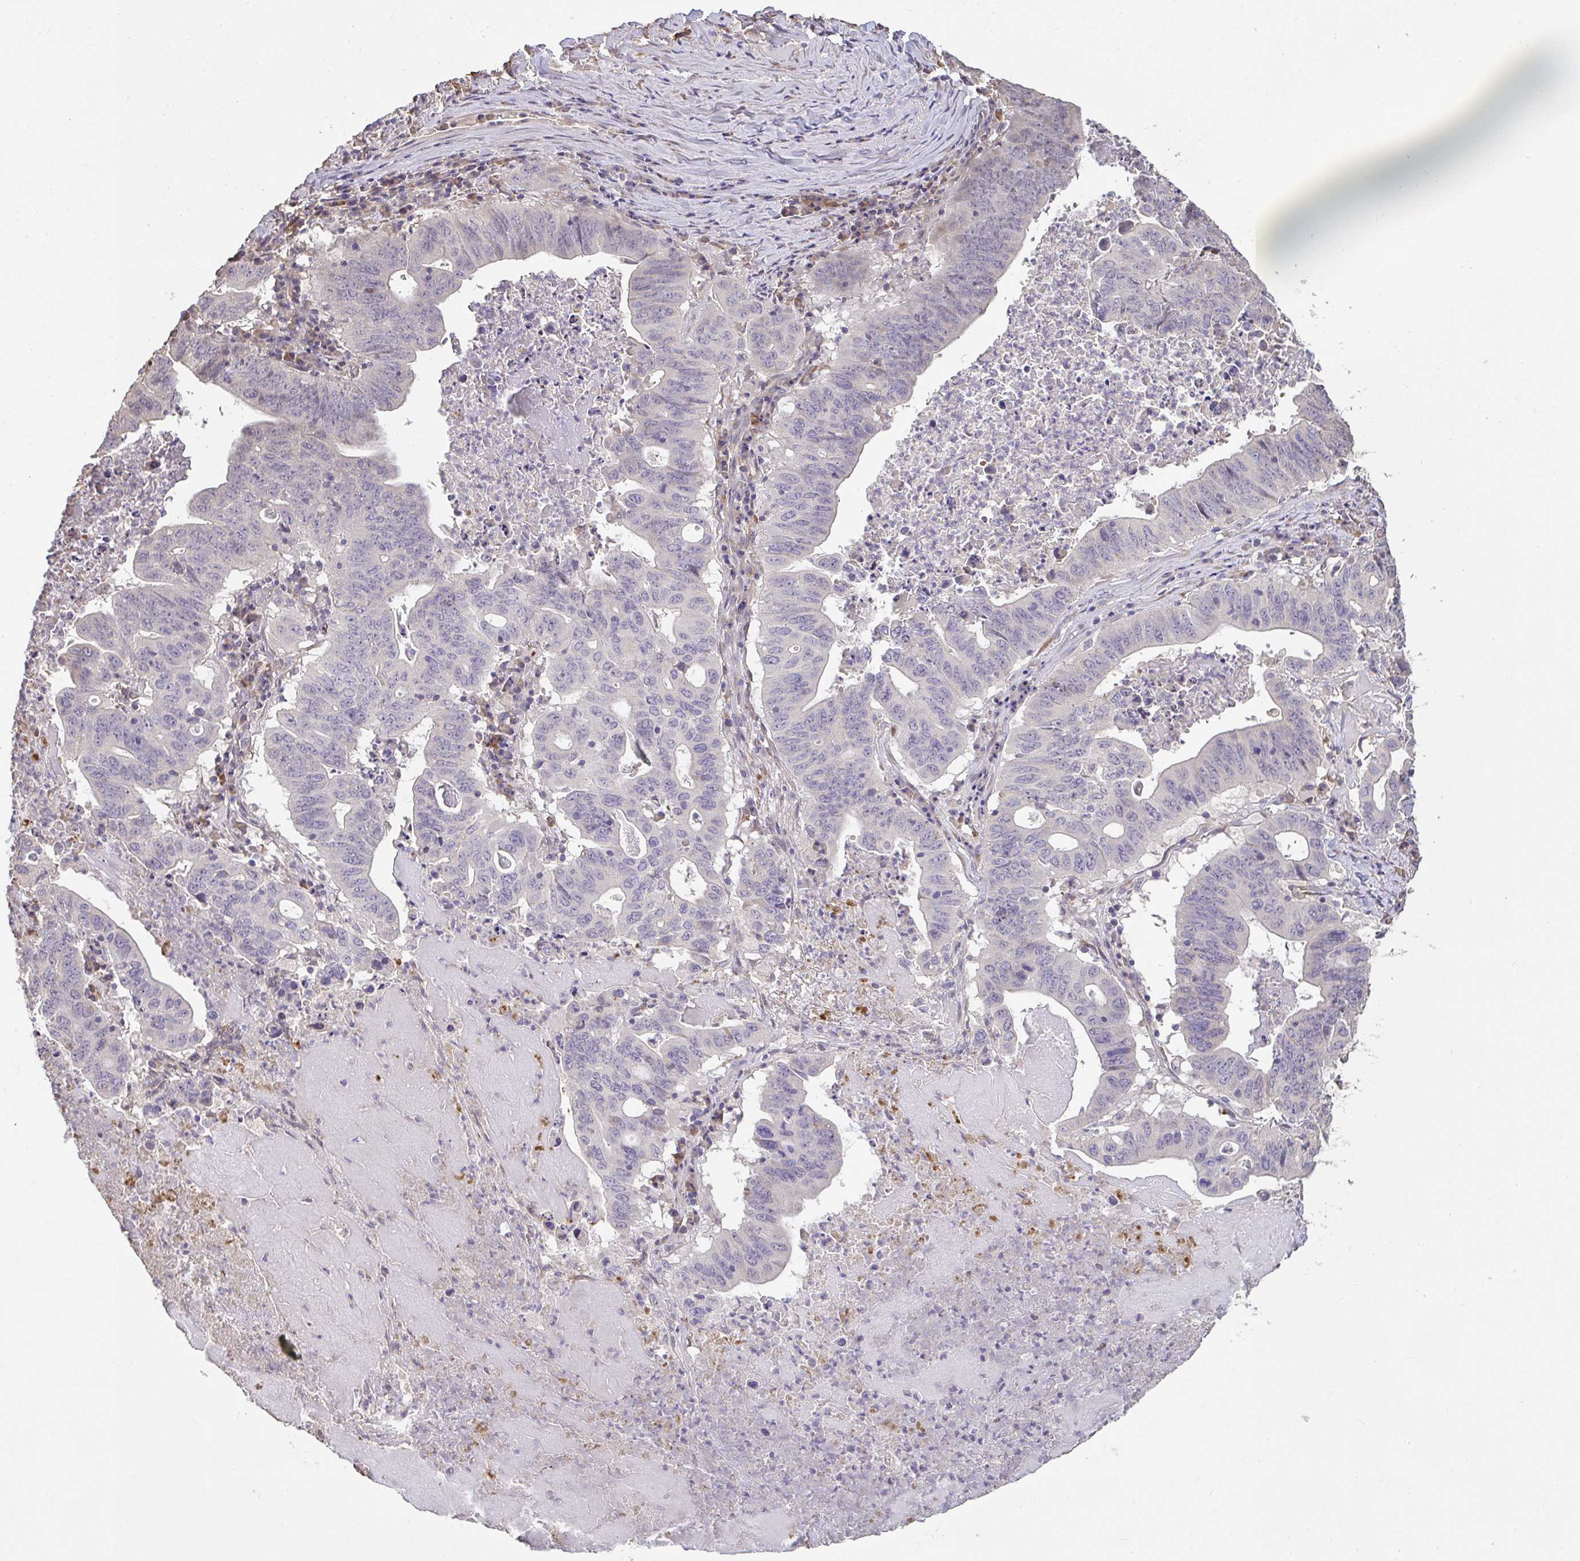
{"staining": {"intensity": "negative", "quantity": "none", "location": "none"}, "tissue": "lung cancer", "cell_type": "Tumor cells", "image_type": "cancer", "snomed": [{"axis": "morphology", "description": "Adenocarcinoma, NOS"}, {"axis": "topography", "description": "Lung"}], "caption": "Immunohistochemical staining of lung adenocarcinoma exhibits no significant staining in tumor cells. Brightfield microscopy of IHC stained with DAB (3,3'-diaminobenzidine) (brown) and hematoxylin (blue), captured at high magnification.", "gene": "BRINP3", "patient": {"sex": "female", "age": 60}}